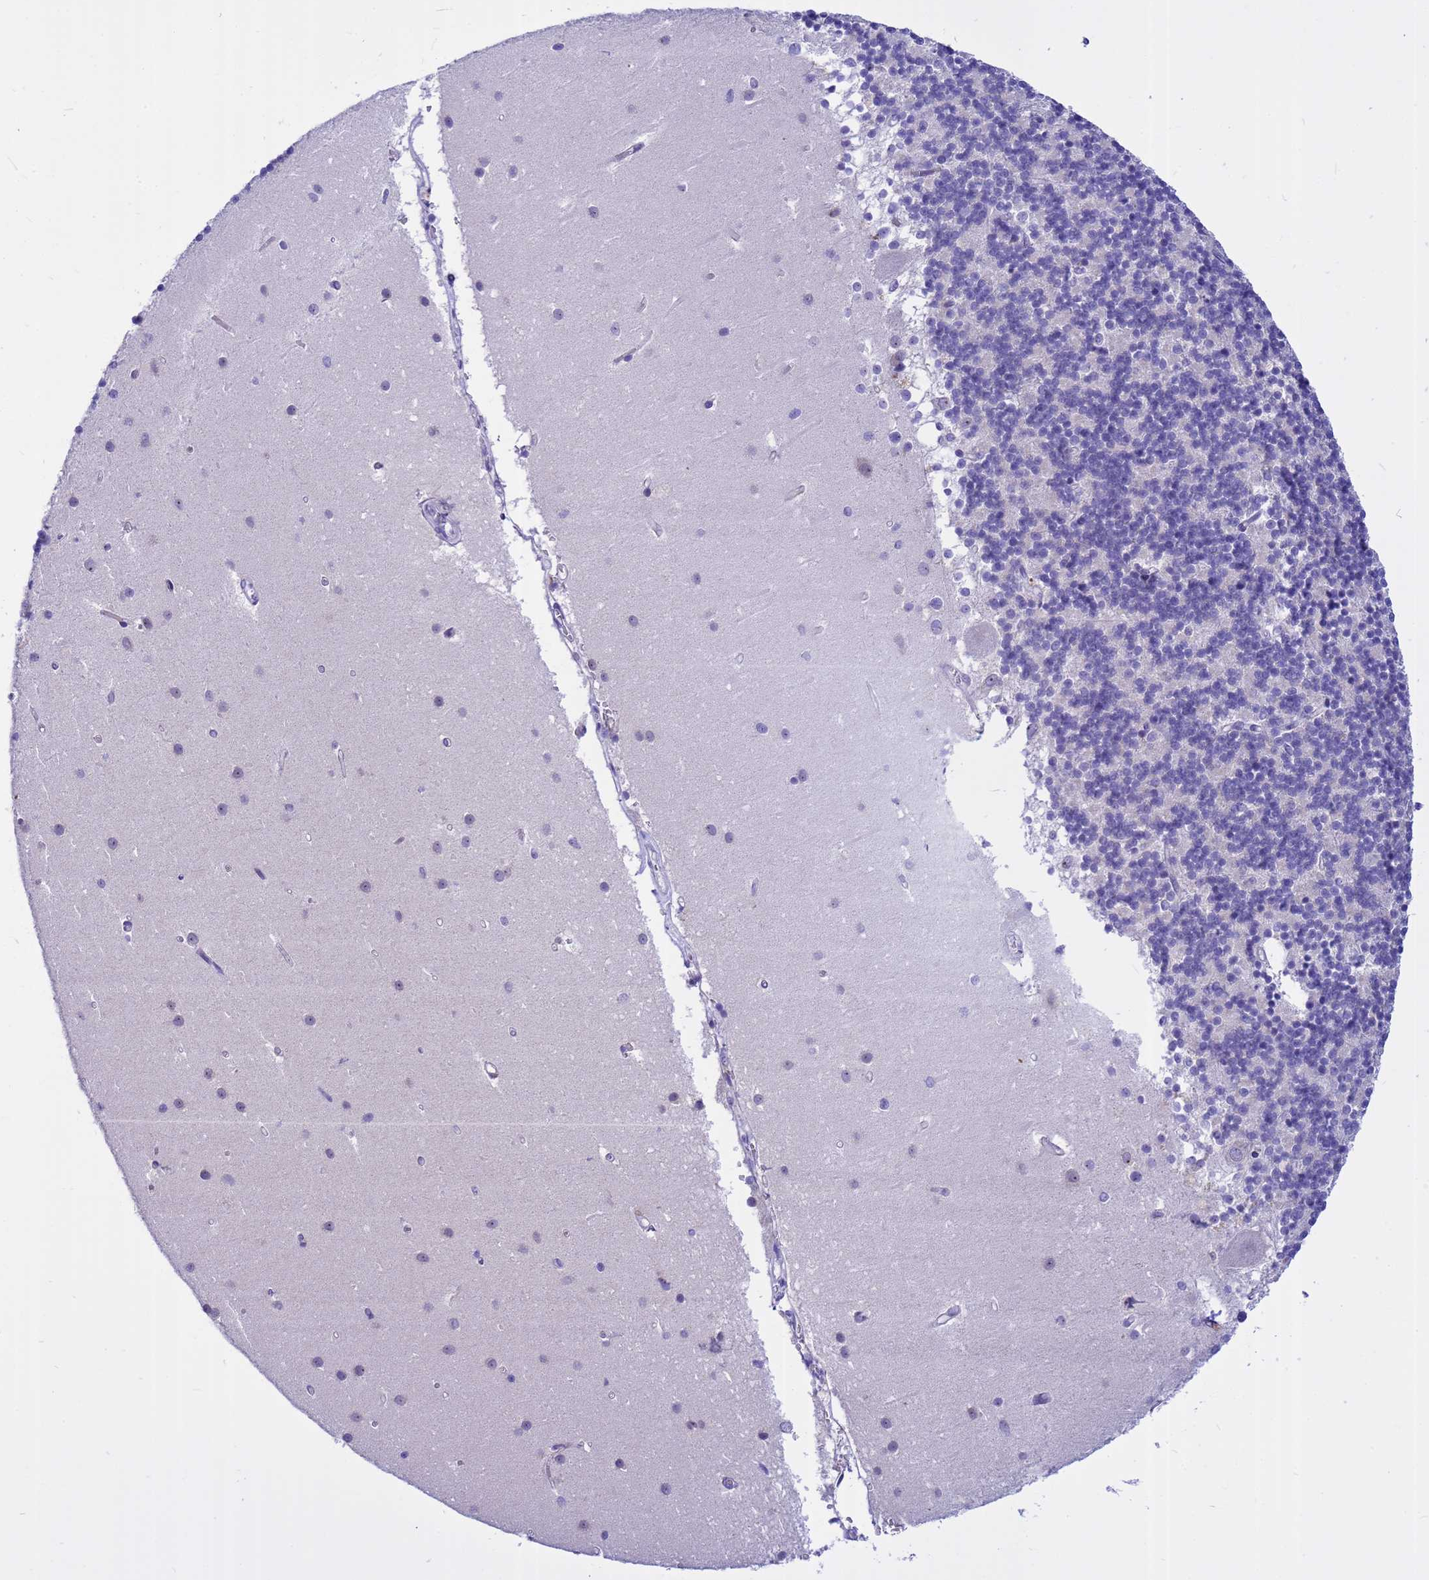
{"staining": {"intensity": "negative", "quantity": "none", "location": "none"}, "tissue": "cerebellum", "cell_type": "Cells in granular layer", "image_type": "normal", "snomed": [{"axis": "morphology", "description": "Normal tissue, NOS"}, {"axis": "topography", "description": "Cerebellum"}], "caption": "An IHC photomicrograph of normal cerebellum is shown. There is no staining in cells in granular layer of cerebellum. (DAB (3,3'-diaminobenzidine) IHC, high magnification).", "gene": "DMRTC2", "patient": {"sex": "male", "age": 54}}